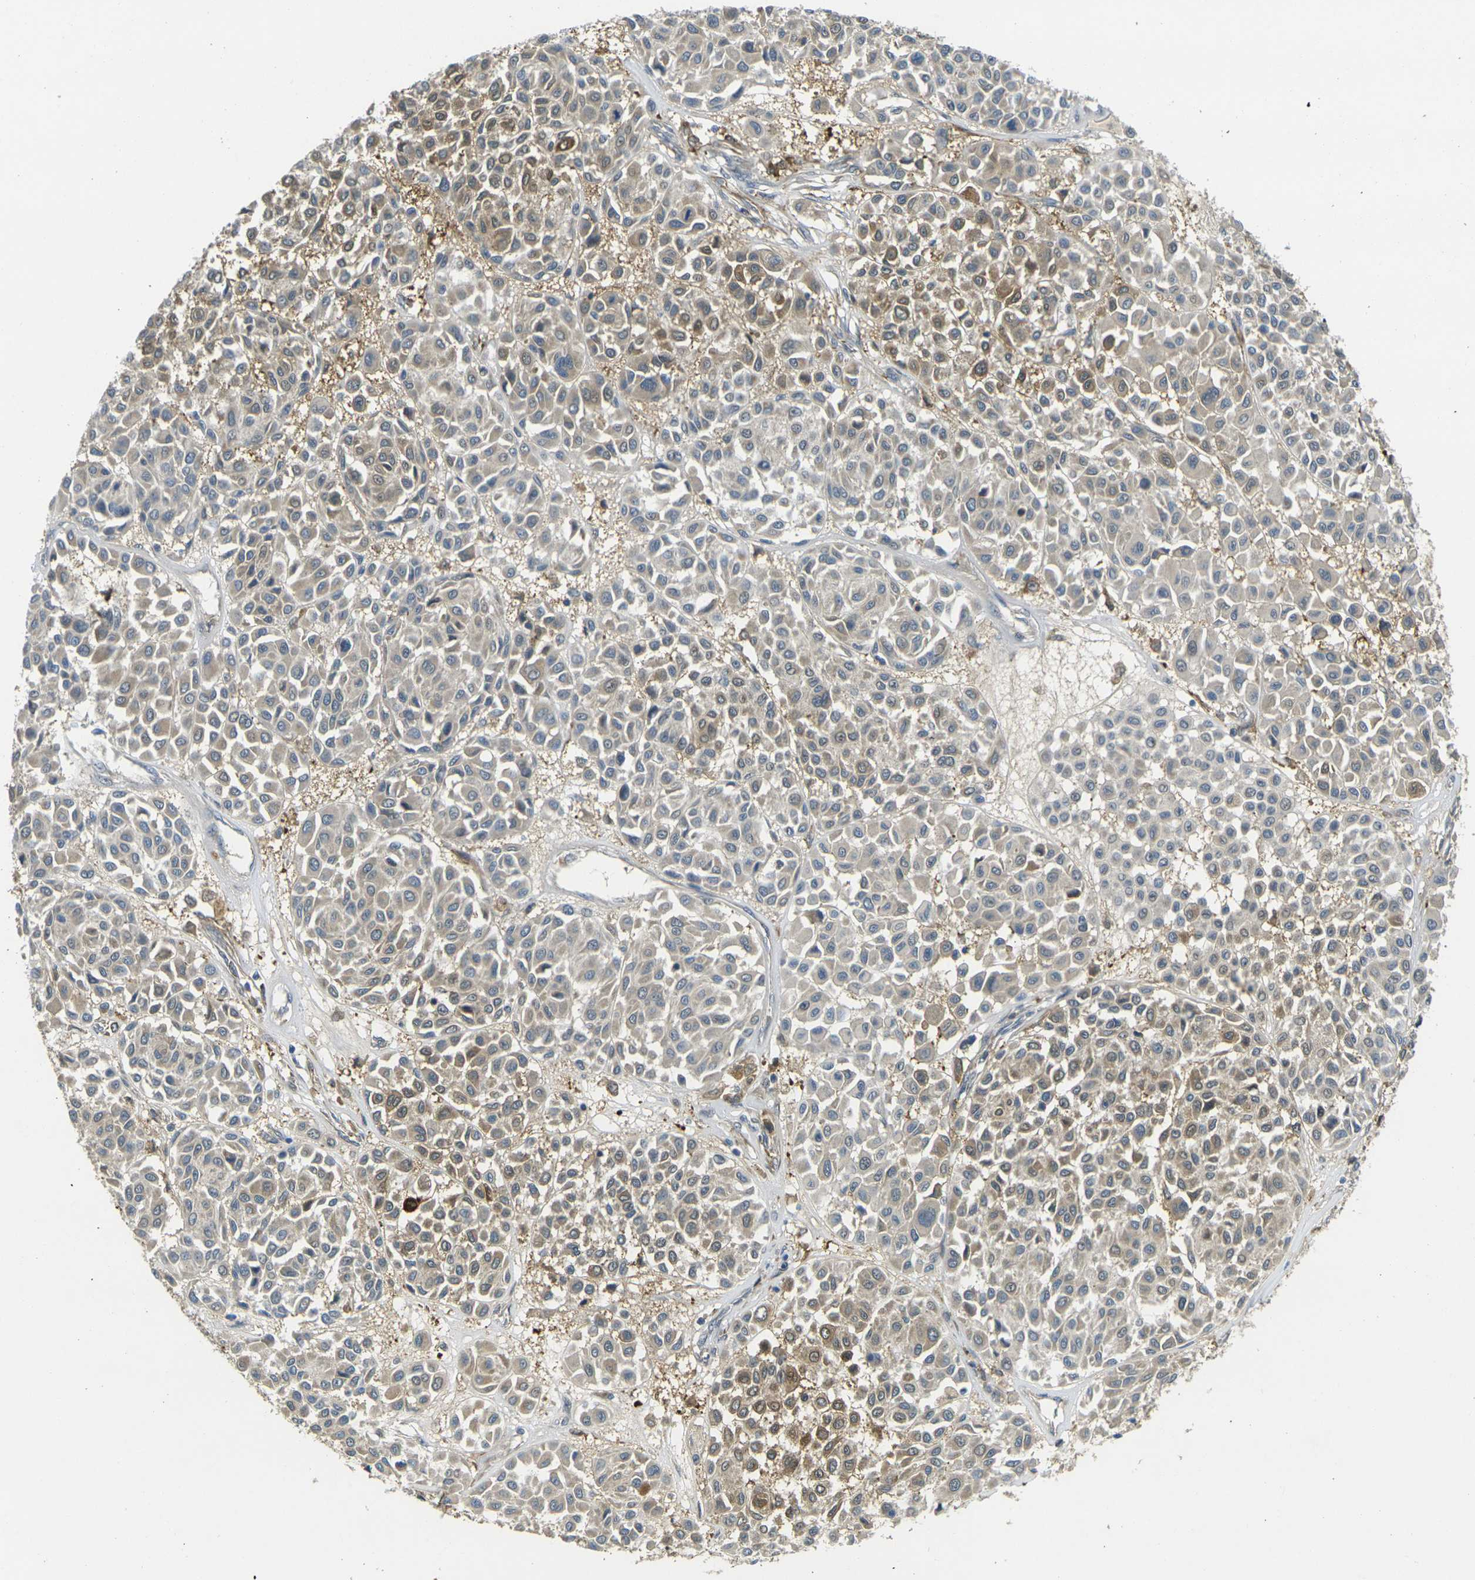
{"staining": {"intensity": "weak", "quantity": "25%-75%", "location": "cytoplasmic/membranous"}, "tissue": "melanoma", "cell_type": "Tumor cells", "image_type": "cancer", "snomed": [{"axis": "morphology", "description": "Malignant melanoma, Metastatic site"}, {"axis": "topography", "description": "Soft tissue"}], "caption": "The photomicrograph demonstrates staining of malignant melanoma (metastatic site), revealing weak cytoplasmic/membranous protein expression (brown color) within tumor cells. (DAB (3,3'-diaminobenzidine) IHC, brown staining for protein, blue staining for nuclei).", "gene": "PIGL", "patient": {"sex": "male", "age": 41}}